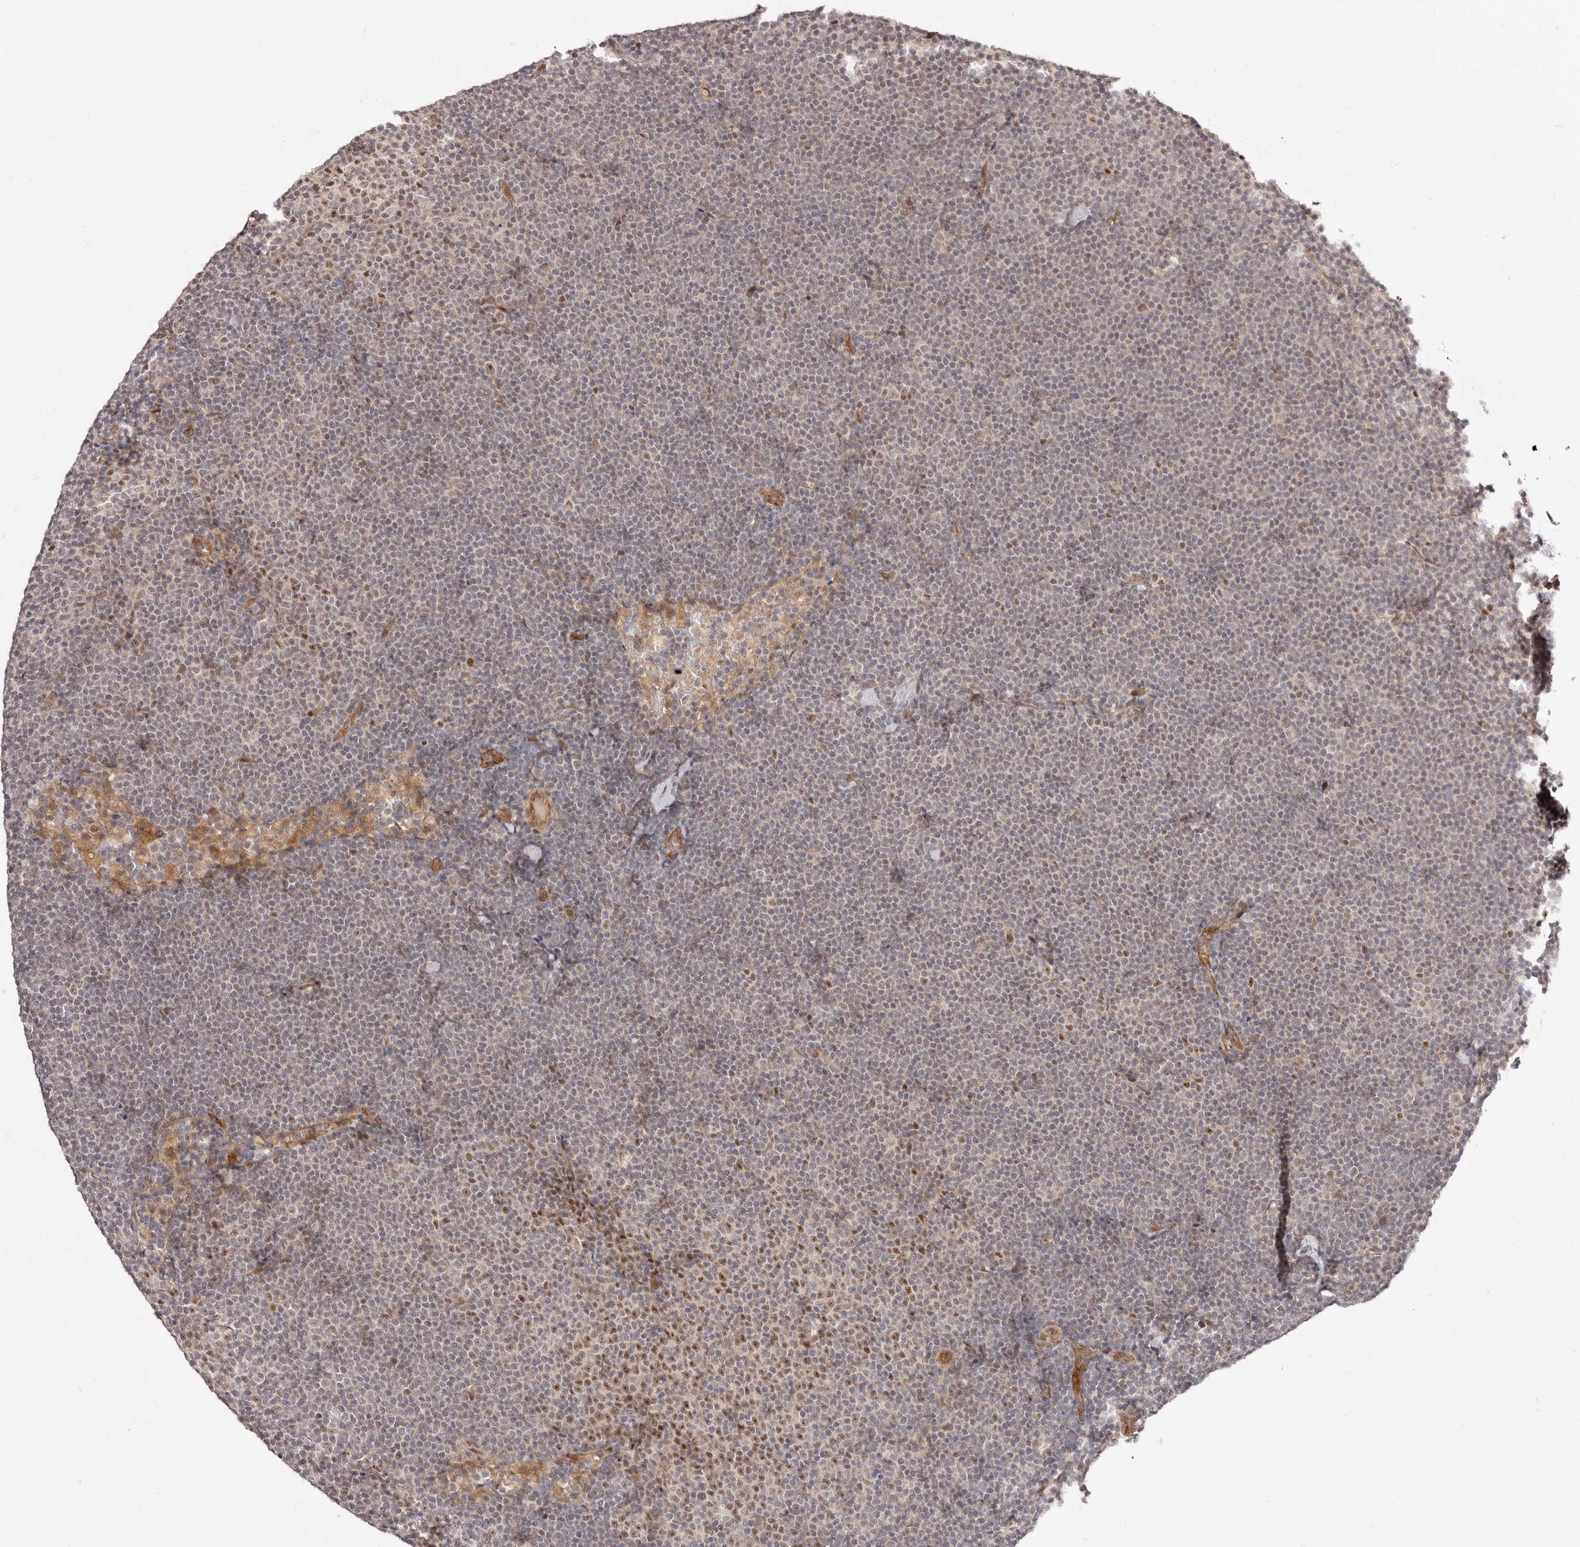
{"staining": {"intensity": "negative", "quantity": "none", "location": "none"}, "tissue": "lymphoma", "cell_type": "Tumor cells", "image_type": "cancer", "snomed": [{"axis": "morphology", "description": "Malignant lymphoma, non-Hodgkin's type, Low grade"}, {"axis": "topography", "description": "Lymph node"}], "caption": "The immunohistochemistry image has no significant positivity in tumor cells of malignant lymphoma, non-Hodgkin's type (low-grade) tissue.", "gene": "EGR3", "patient": {"sex": "female", "age": 53}}